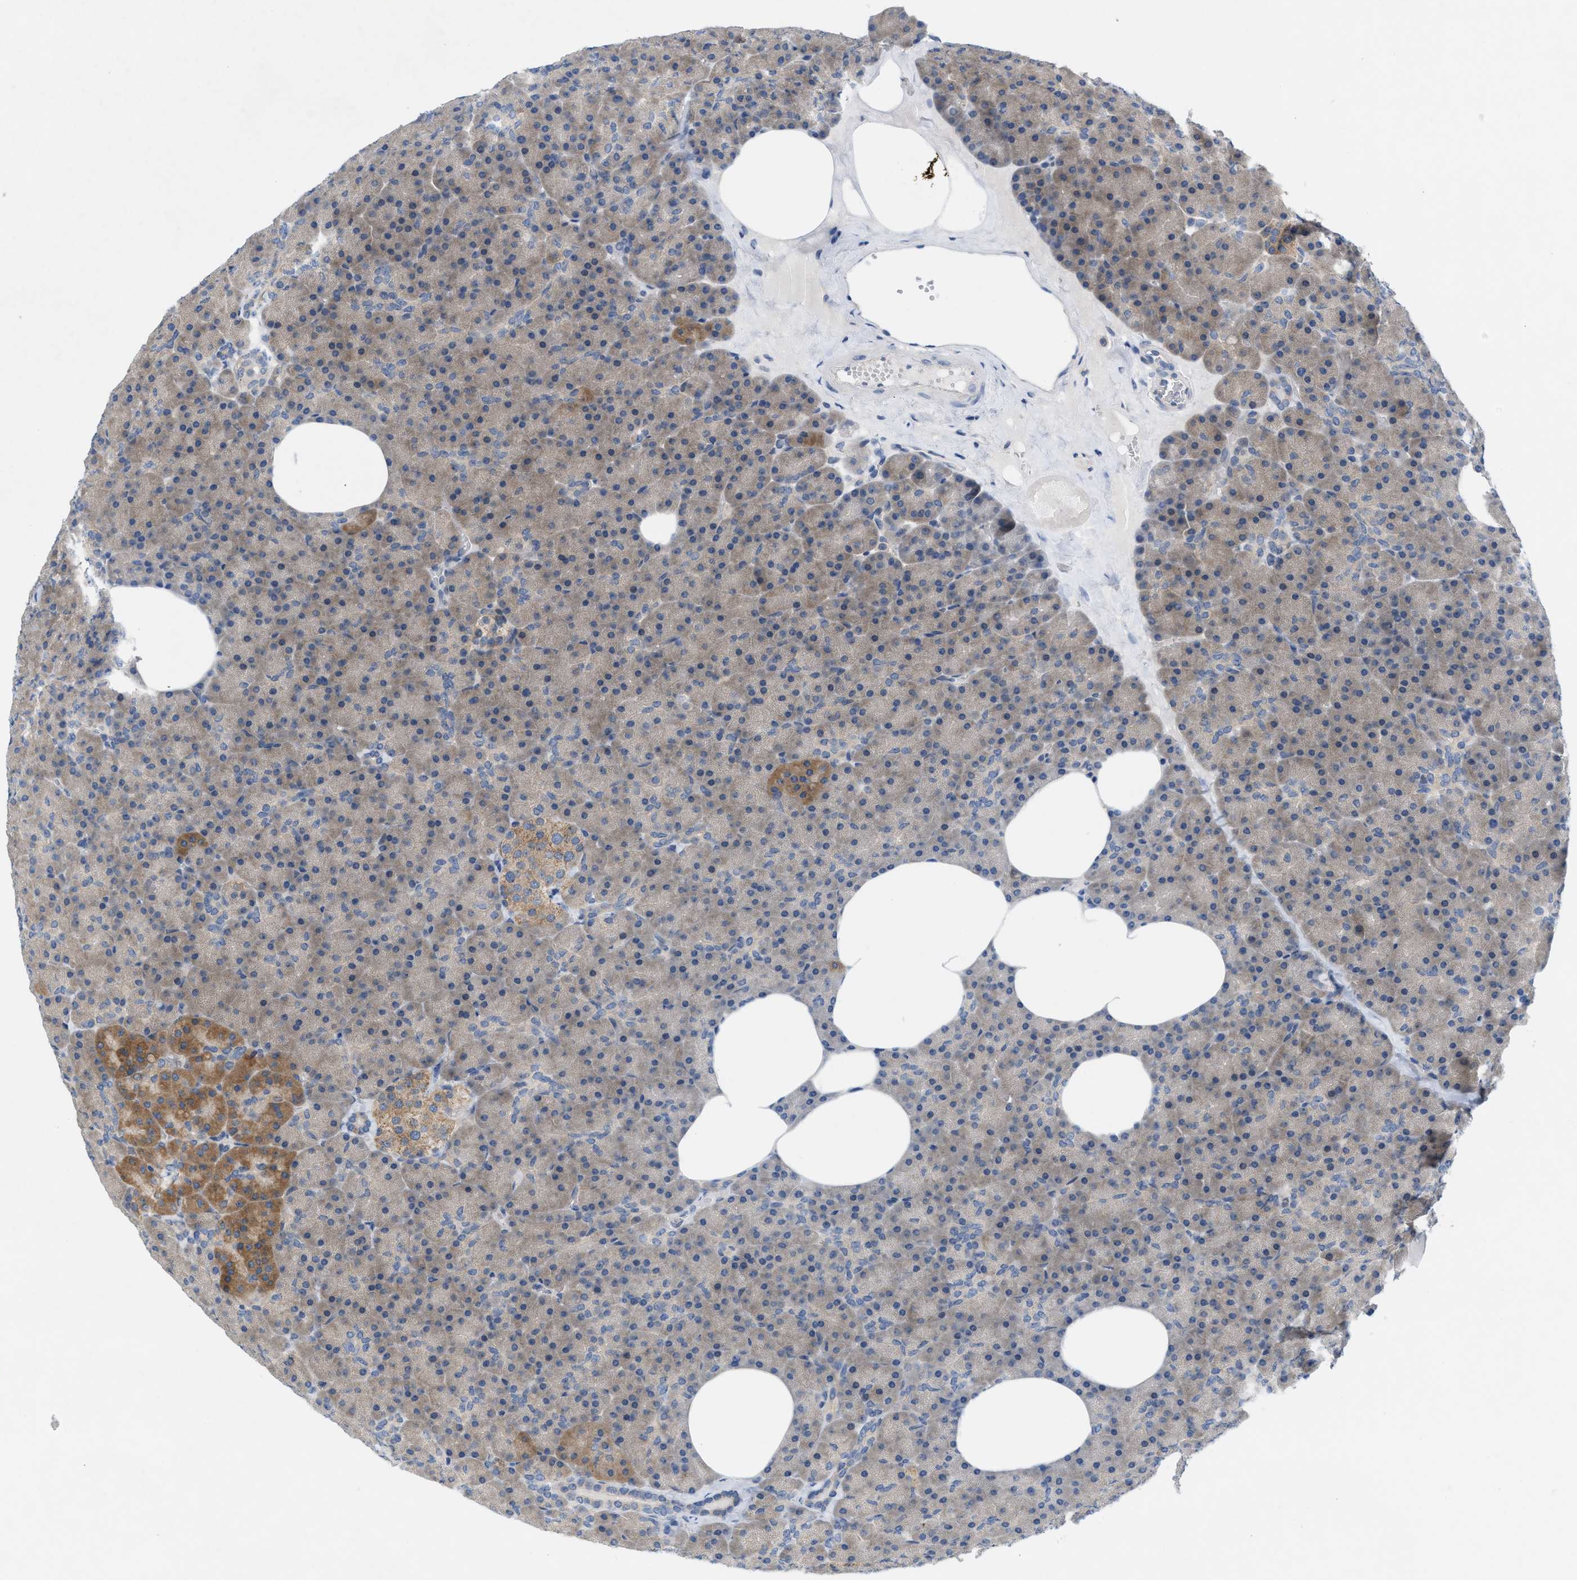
{"staining": {"intensity": "moderate", "quantity": "<25%", "location": "cytoplasmic/membranous"}, "tissue": "pancreas", "cell_type": "Exocrine glandular cells", "image_type": "normal", "snomed": [{"axis": "morphology", "description": "Normal tissue, NOS"}, {"axis": "morphology", "description": "Carcinoid, malignant, NOS"}, {"axis": "topography", "description": "Pancreas"}], "caption": "The image demonstrates staining of normal pancreas, revealing moderate cytoplasmic/membranous protein staining (brown color) within exocrine glandular cells.", "gene": "WIPI2", "patient": {"sex": "female", "age": 35}}